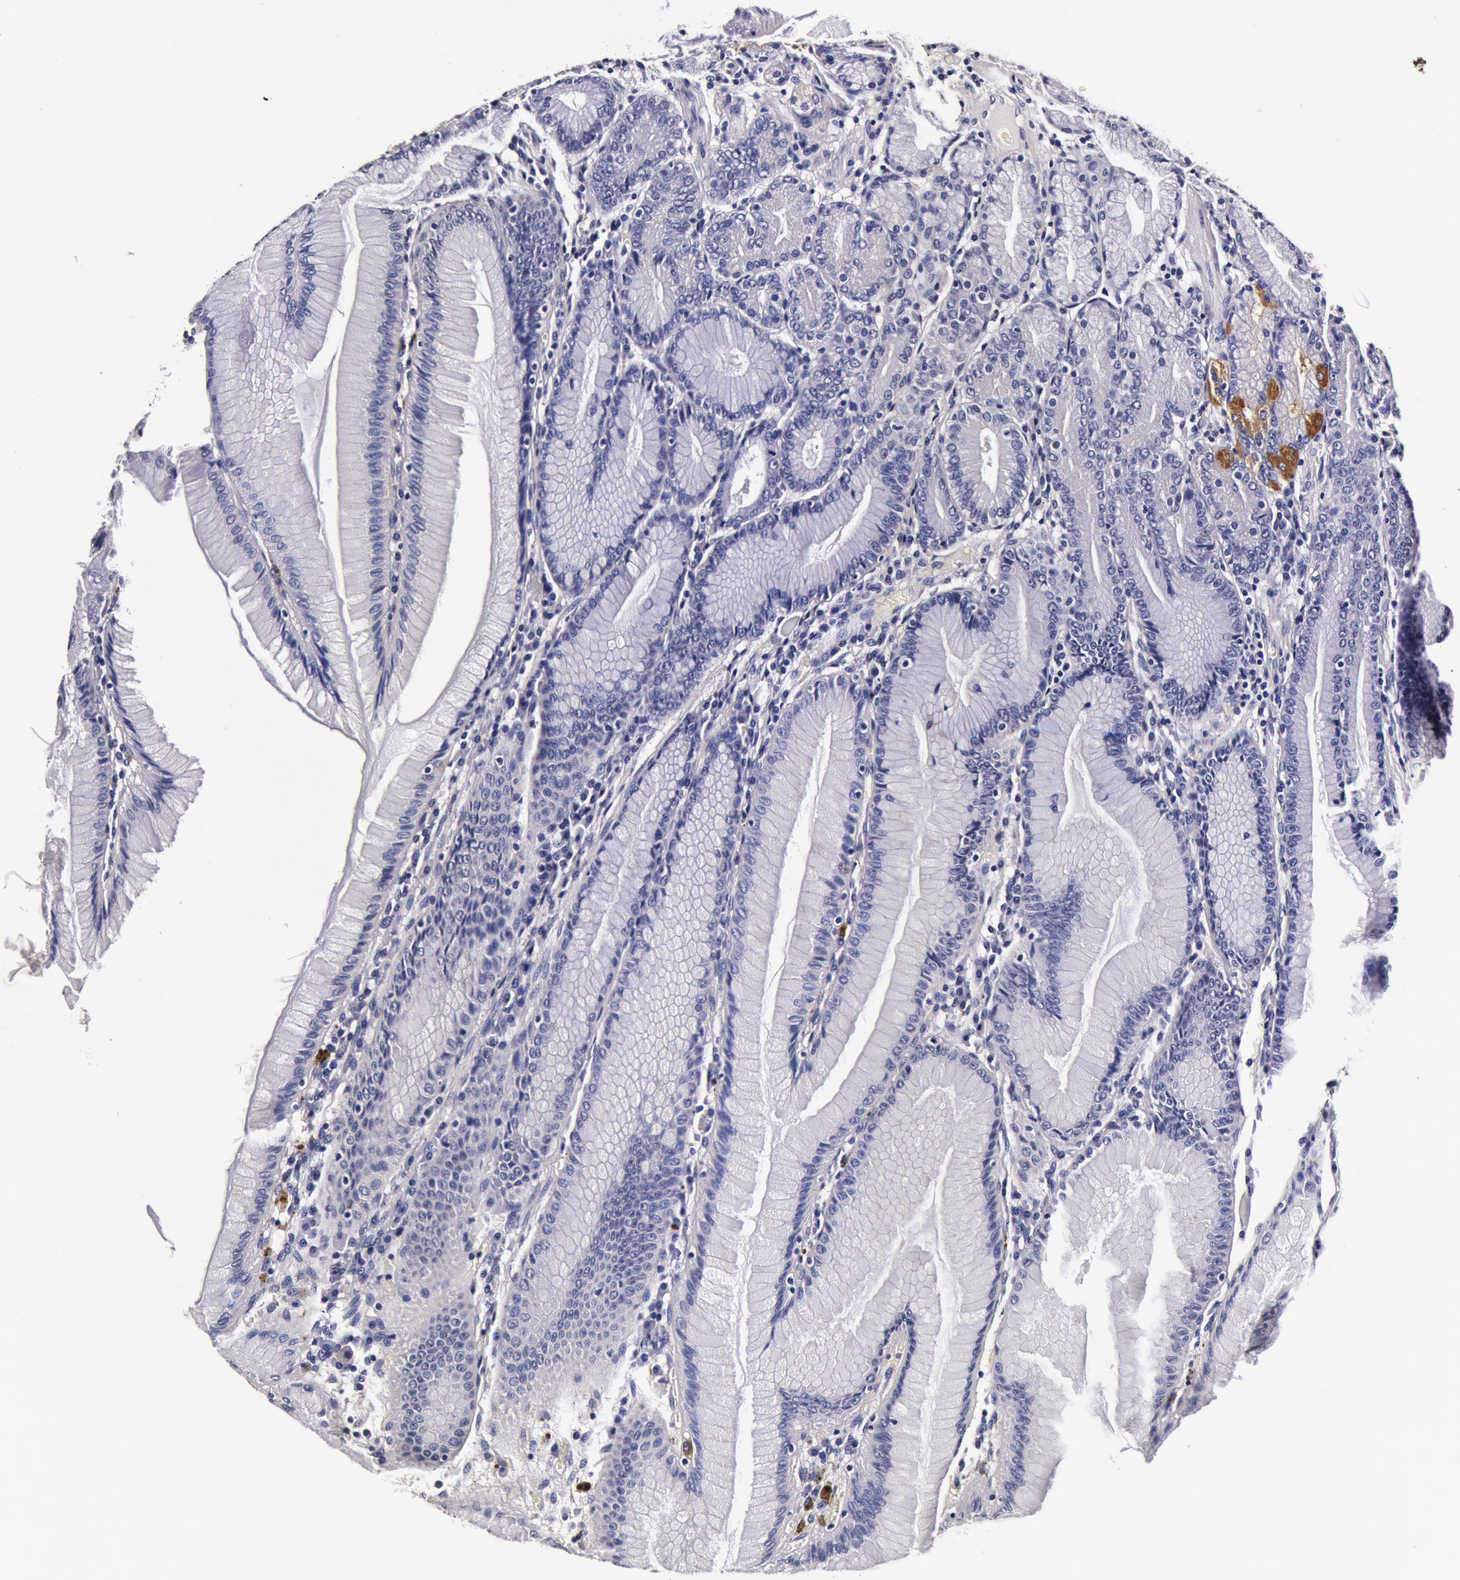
{"staining": {"intensity": "negative", "quantity": "none", "location": "none"}, "tissue": "stomach", "cell_type": "Glandular cells", "image_type": "normal", "snomed": [{"axis": "morphology", "description": "Normal tissue, NOS"}, {"axis": "topography", "description": "Stomach, lower"}], "caption": "This is an immunohistochemistry histopathology image of benign stomach. There is no positivity in glandular cells.", "gene": "CCDC22", "patient": {"sex": "female", "age": 93}}